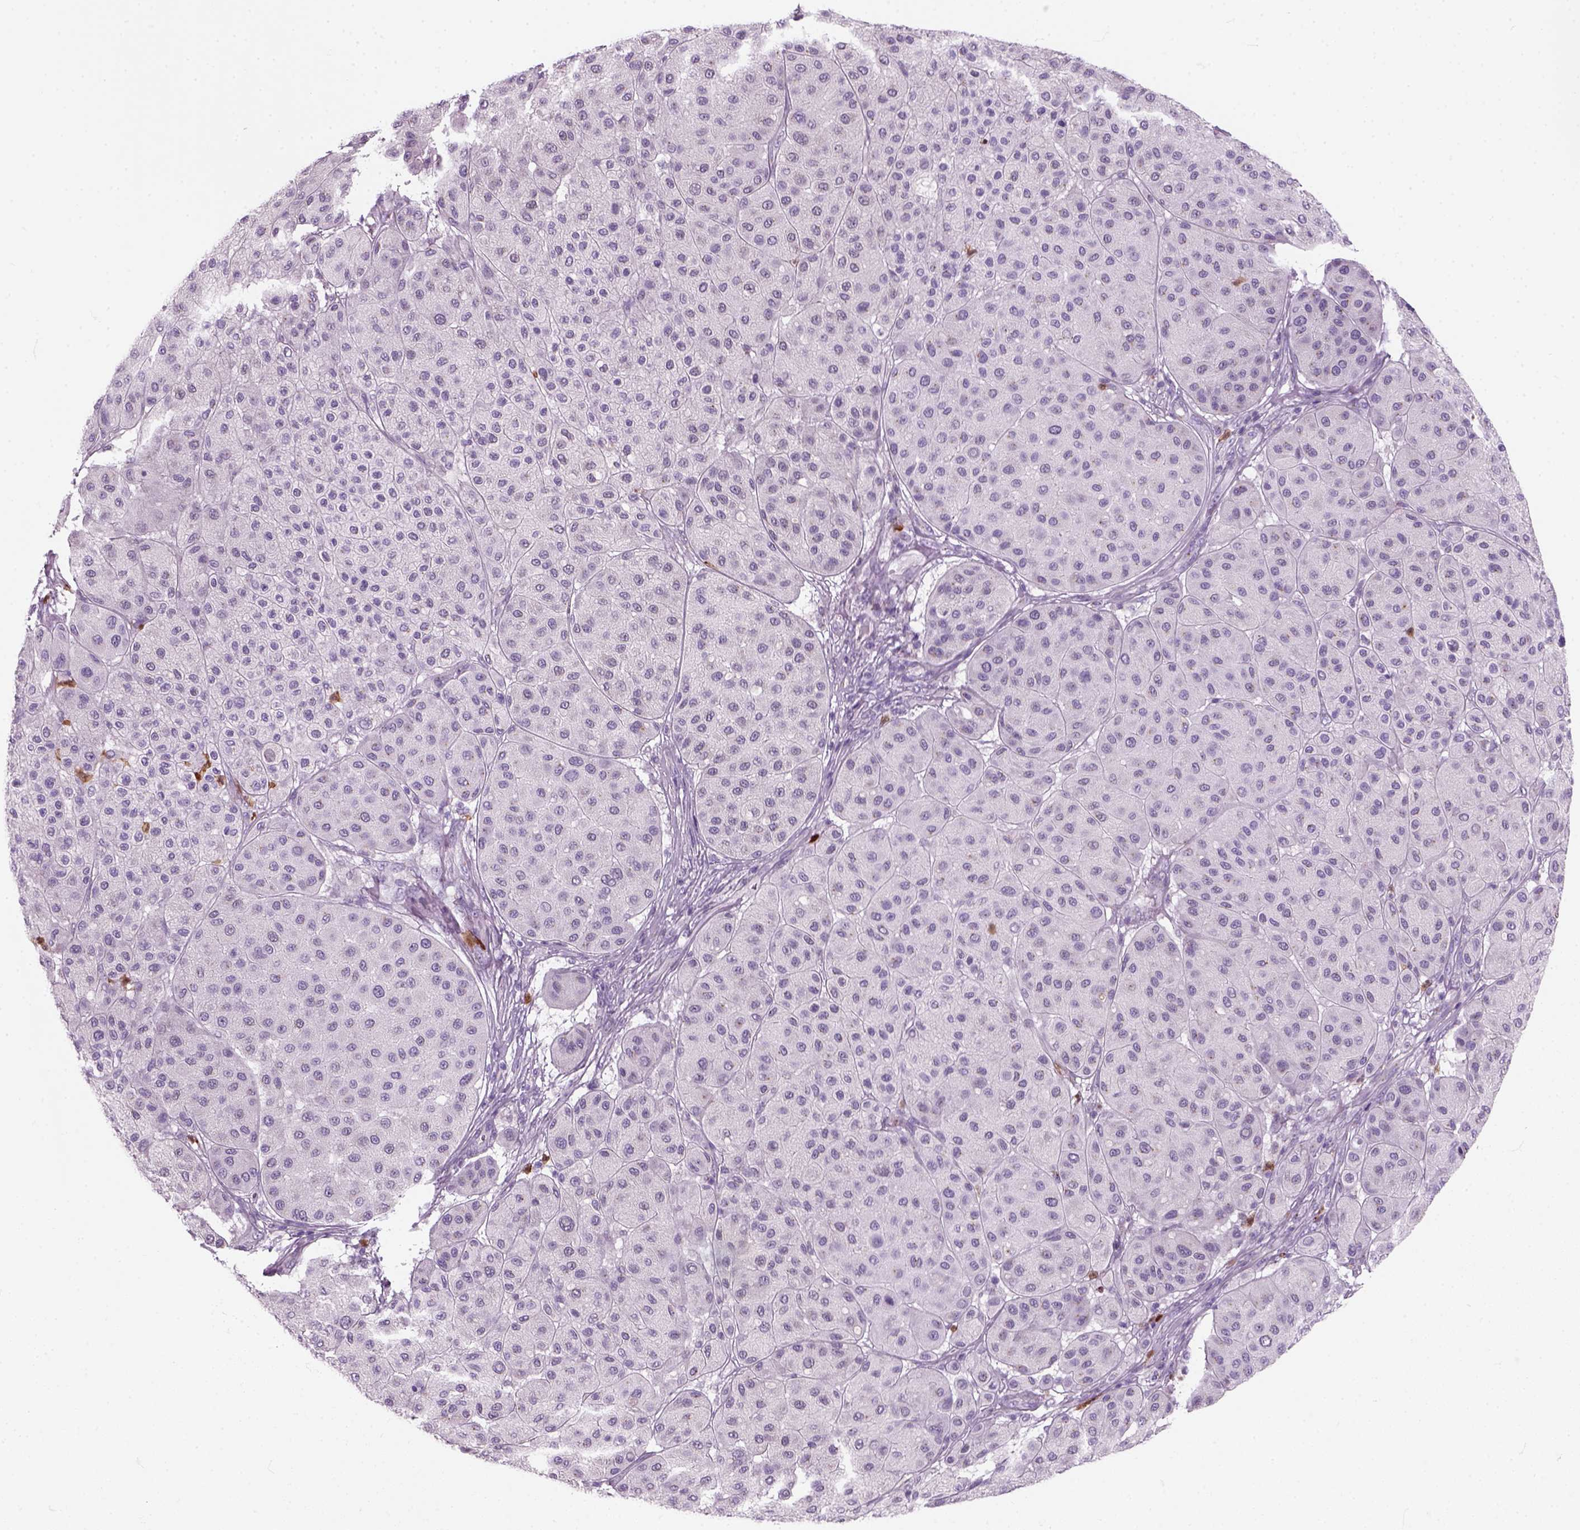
{"staining": {"intensity": "negative", "quantity": "none", "location": "none"}, "tissue": "melanoma", "cell_type": "Tumor cells", "image_type": "cancer", "snomed": [{"axis": "morphology", "description": "Malignant melanoma, Metastatic site"}, {"axis": "topography", "description": "Smooth muscle"}], "caption": "There is no significant expression in tumor cells of malignant melanoma (metastatic site).", "gene": "IL4", "patient": {"sex": "male", "age": 41}}